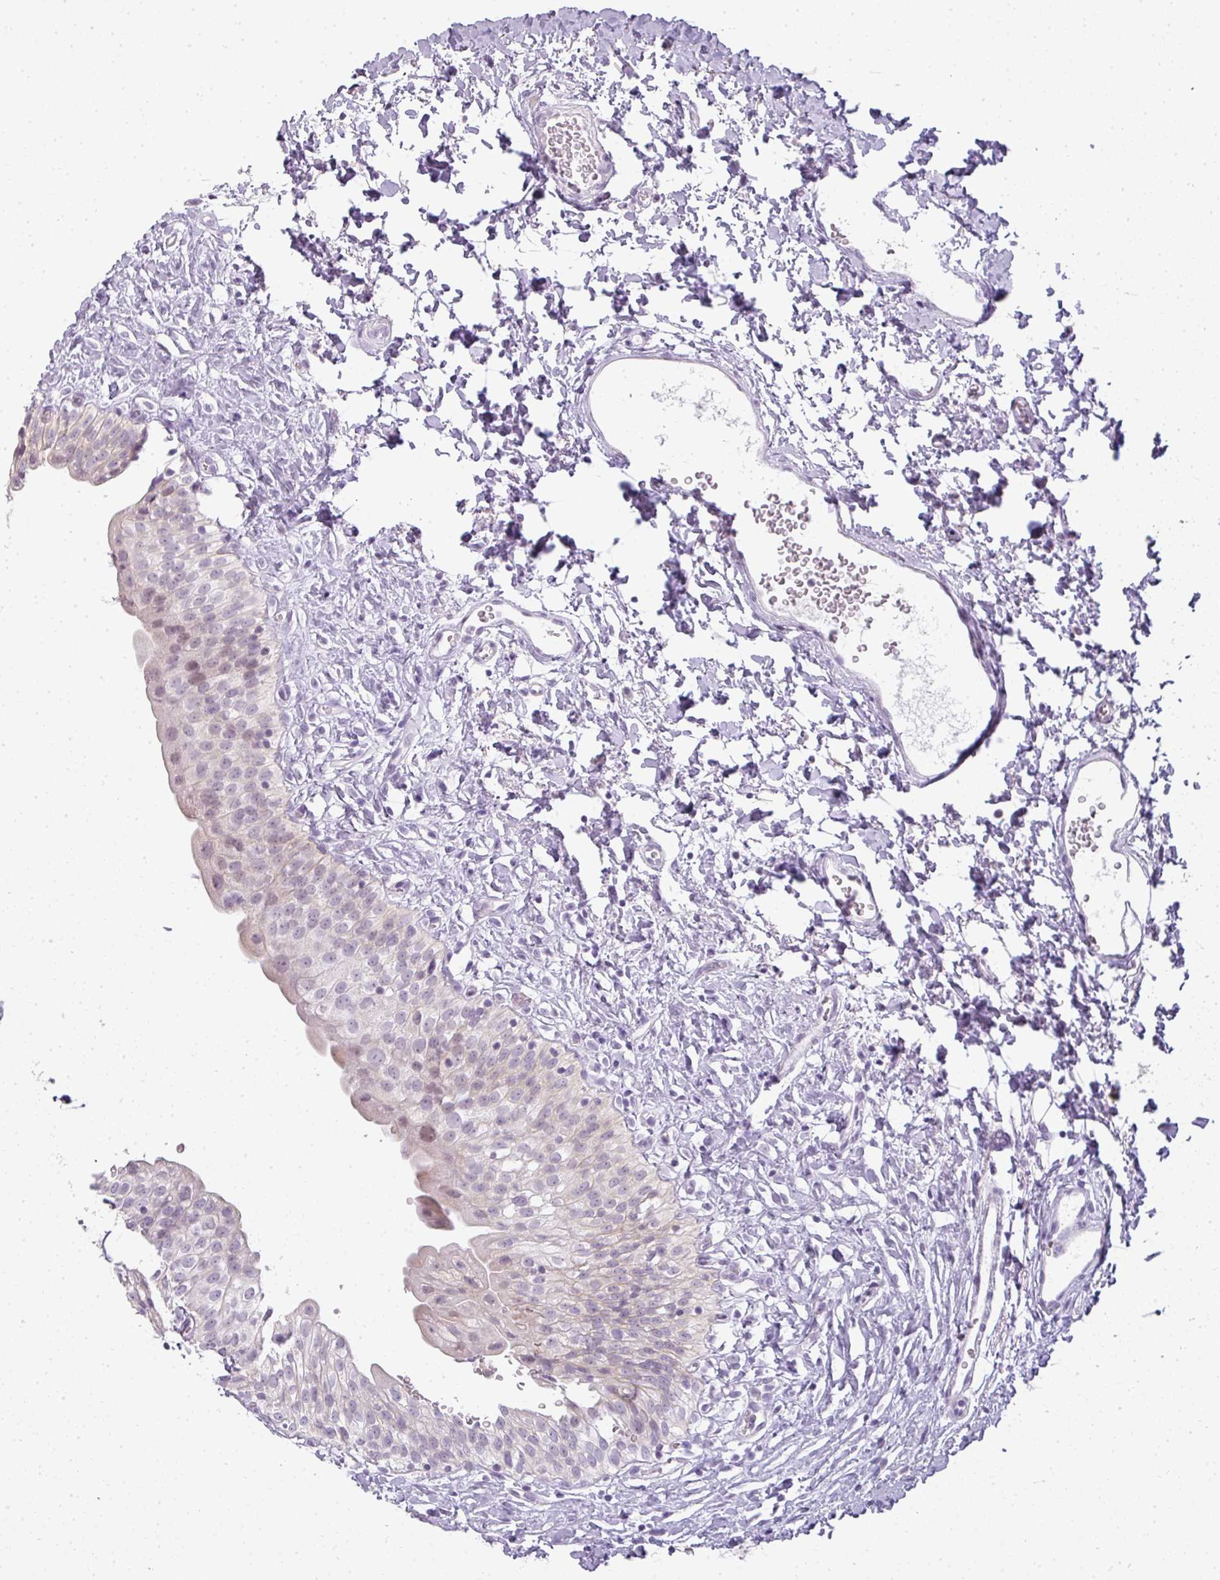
{"staining": {"intensity": "weak", "quantity": "<25%", "location": "nuclear"}, "tissue": "urinary bladder", "cell_type": "Urothelial cells", "image_type": "normal", "snomed": [{"axis": "morphology", "description": "Normal tissue, NOS"}, {"axis": "topography", "description": "Urinary bladder"}], "caption": "The photomicrograph exhibits no staining of urothelial cells in normal urinary bladder.", "gene": "RBMY1A1", "patient": {"sex": "male", "age": 51}}